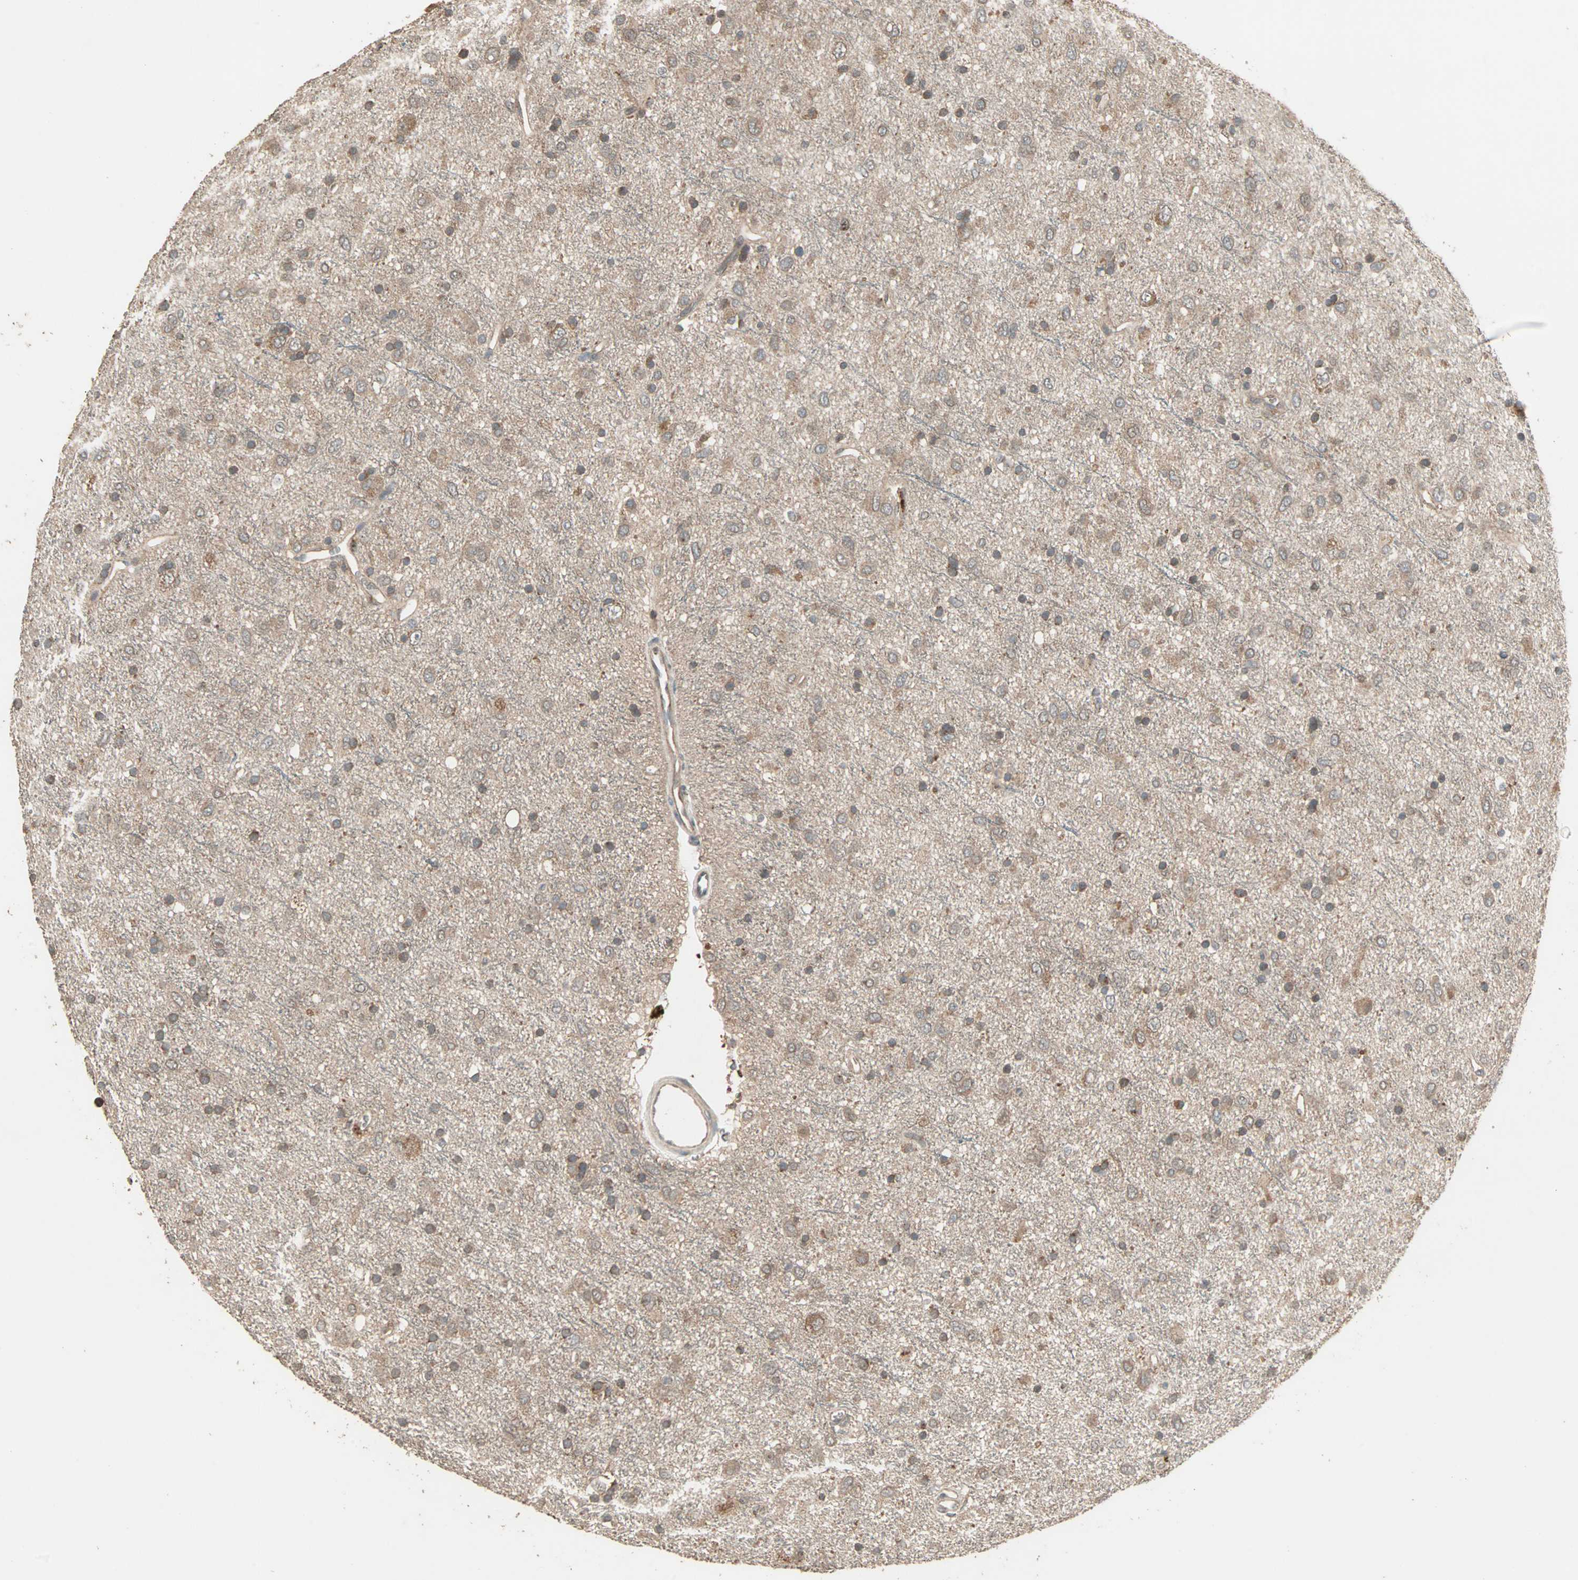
{"staining": {"intensity": "moderate", "quantity": ">75%", "location": "cytoplasmic/membranous"}, "tissue": "glioma", "cell_type": "Tumor cells", "image_type": "cancer", "snomed": [{"axis": "morphology", "description": "Glioma, malignant, Low grade"}, {"axis": "topography", "description": "Brain"}], "caption": "There is medium levels of moderate cytoplasmic/membranous positivity in tumor cells of malignant glioma (low-grade), as demonstrated by immunohistochemical staining (brown color).", "gene": "UBAC1", "patient": {"sex": "male", "age": 77}}